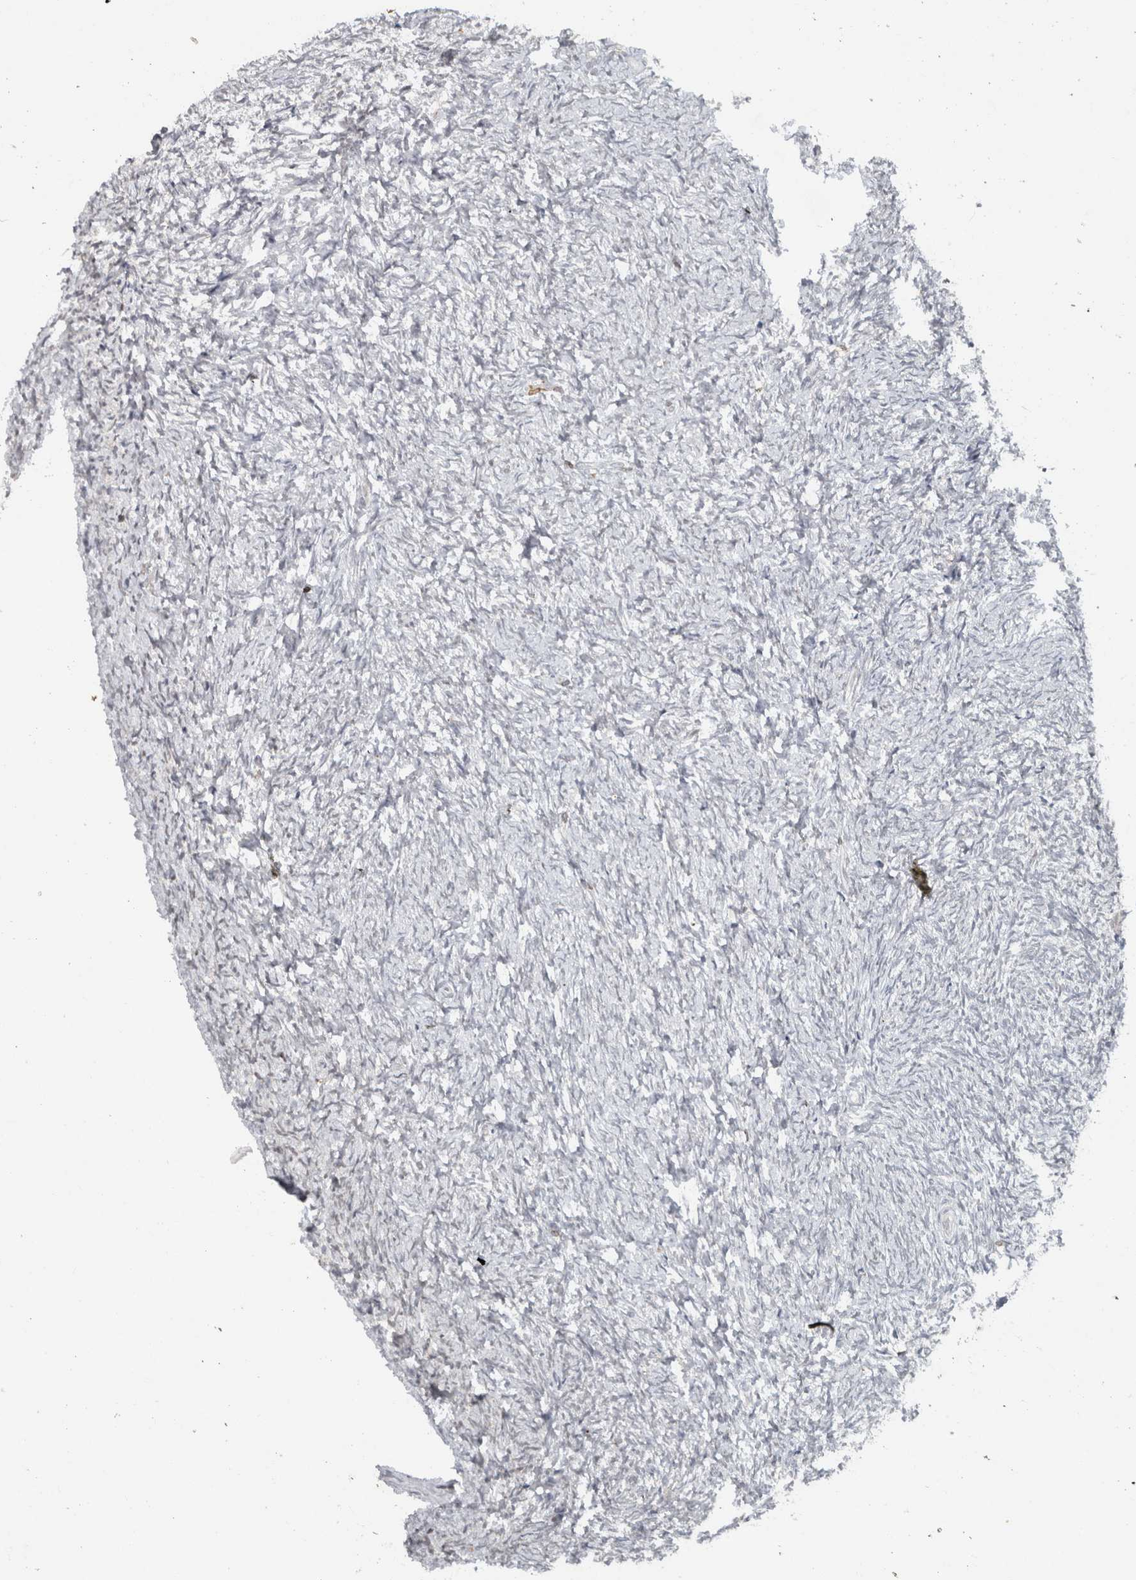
{"staining": {"intensity": "moderate", "quantity": "25%-75%", "location": "cytoplasmic/membranous"}, "tissue": "ovary", "cell_type": "Follicle cells", "image_type": "normal", "snomed": [{"axis": "morphology", "description": "Normal tissue, NOS"}, {"axis": "topography", "description": "Ovary"}], "caption": "The image demonstrates a brown stain indicating the presence of a protein in the cytoplasmic/membranous of follicle cells in ovary. Using DAB (brown) and hematoxylin (blue) stains, captured at high magnification using brightfield microscopy.", "gene": "PRXL2A", "patient": {"sex": "female", "age": 41}}